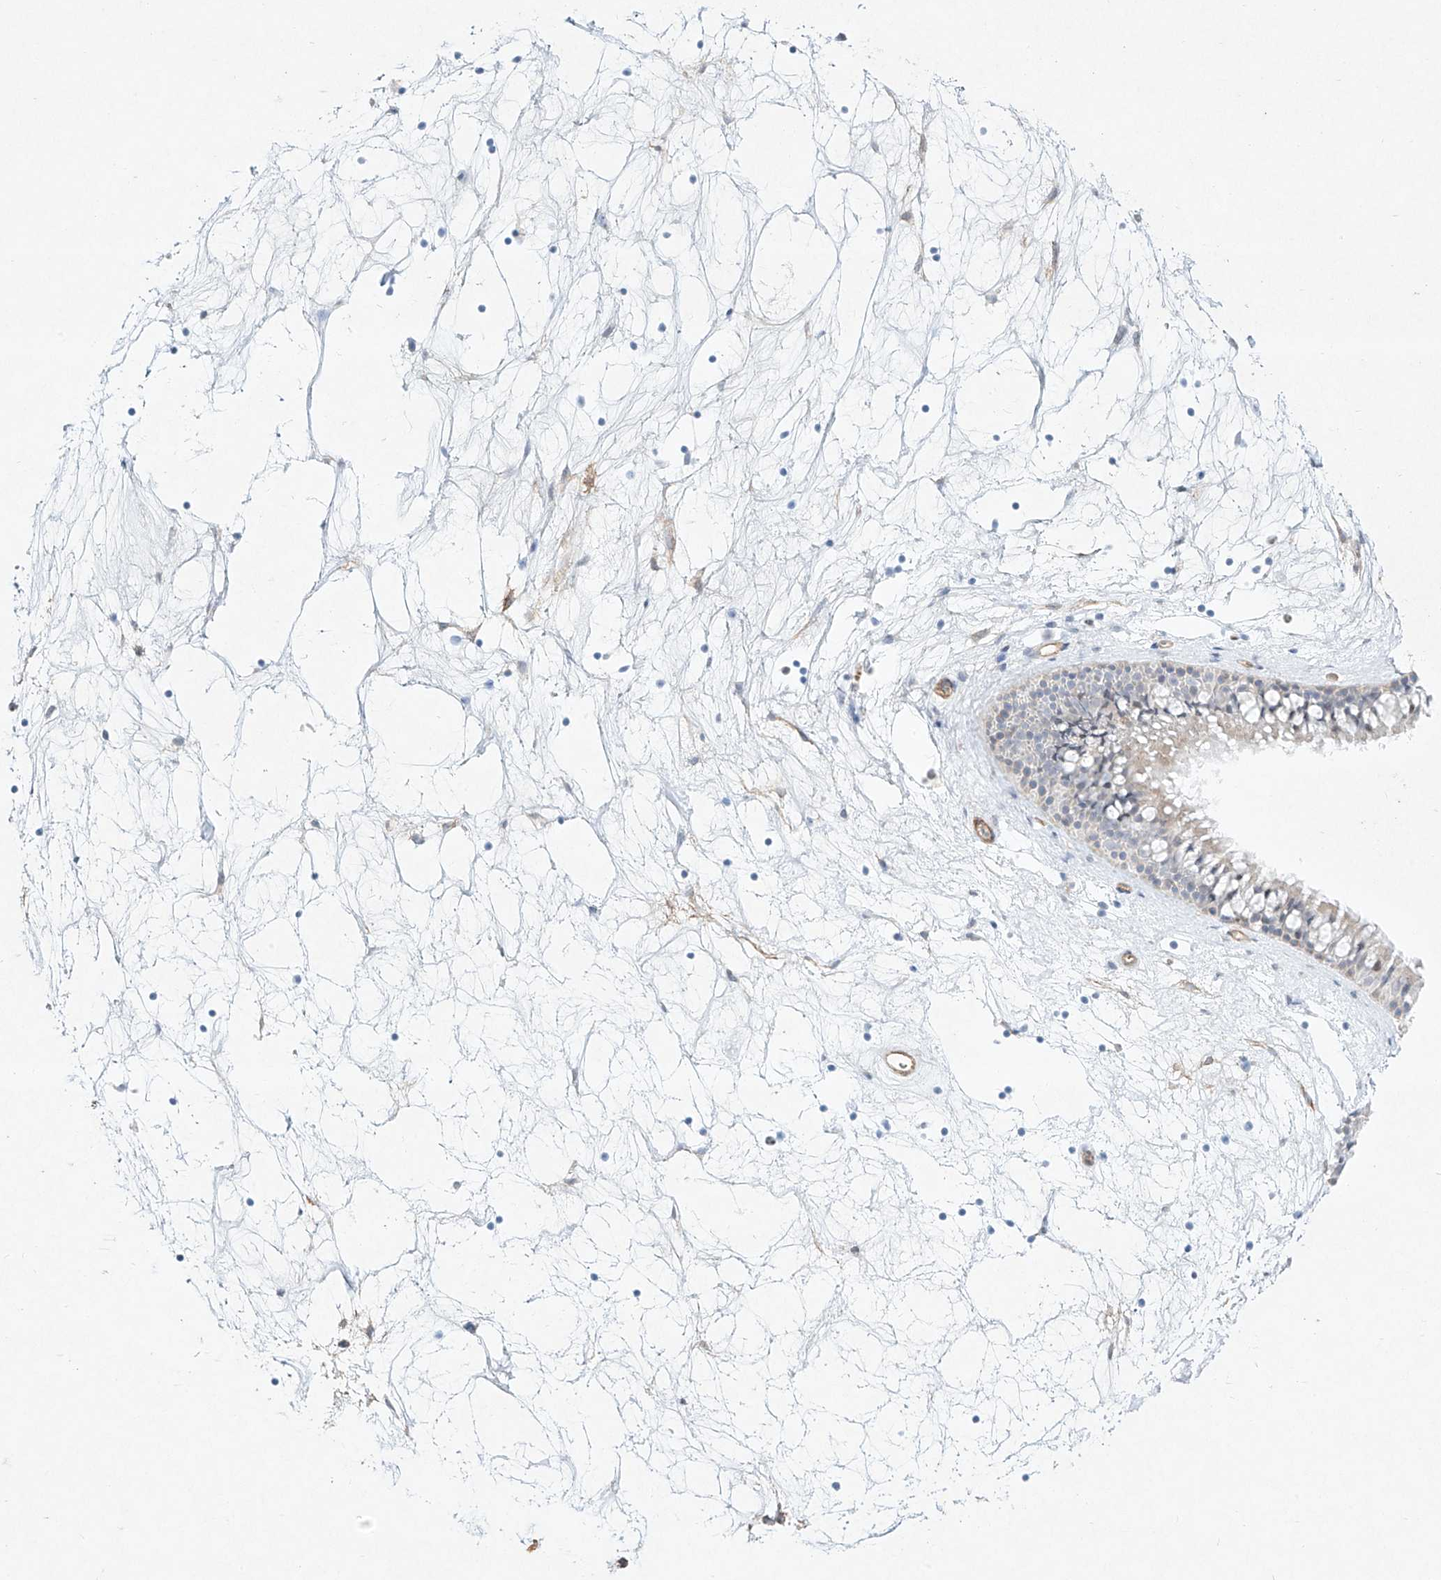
{"staining": {"intensity": "negative", "quantity": "none", "location": "none"}, "tissue": "nasopharynx", "cell_type": "Respiratory epithelial cells", "image_type": "normal", "snomed": [{"axis": "morphology", "description": "Normal tissue, NOS"}, {"axis": "topography", "description": "Nasopharynx"}], "caption": "Respiratory epithelial cells are negative for protein expression in benign human nasopharynx. (DAB immunohistochemistry (IHC), high magnification).", "gene": "REEP2", "patient": {"sex": "male", "age": 64}}